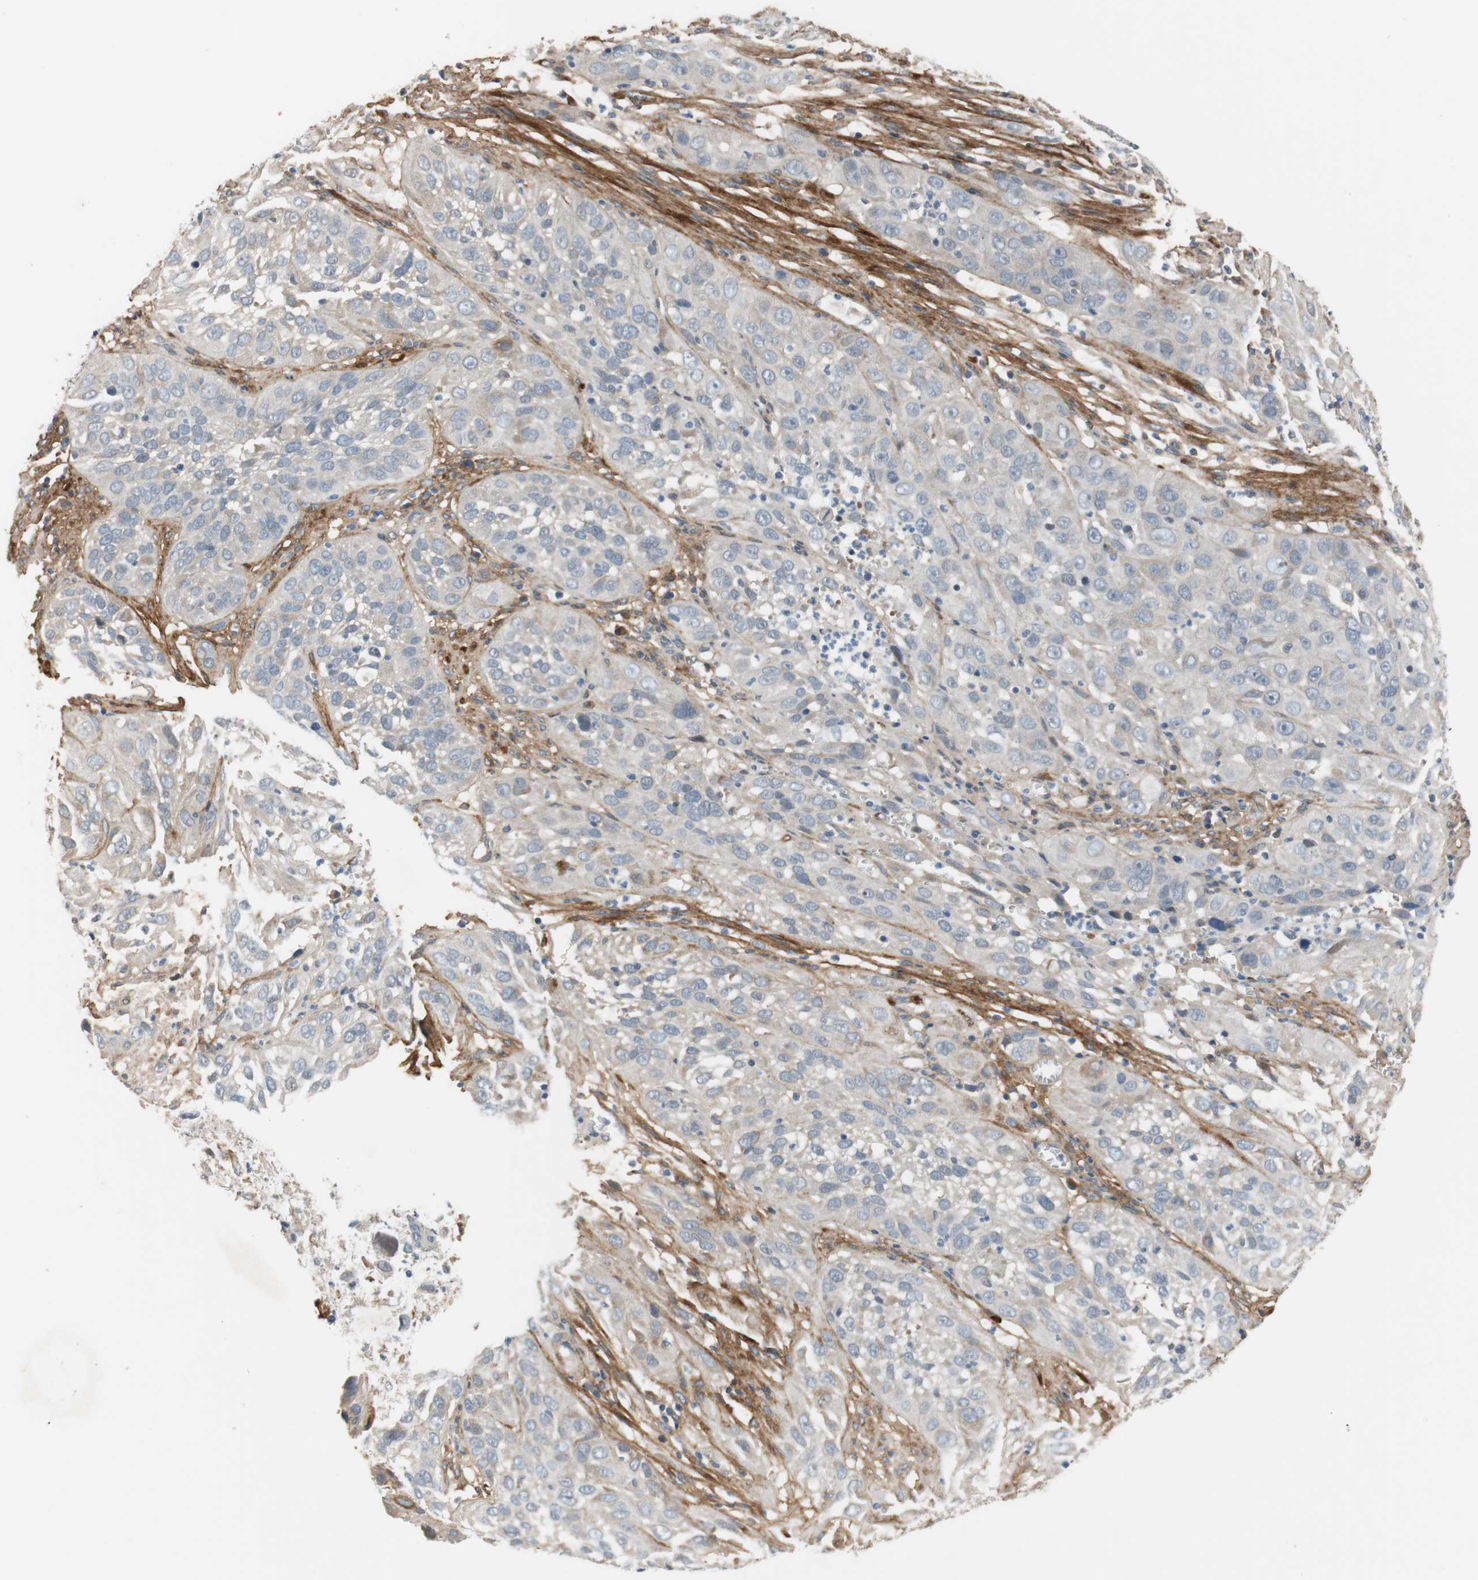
{"staining": {"intensity": "negative", "quantity": "none", "location": "none"}, "tissue": "cervical cancer", "cell_type": "Tumor cells", "image_type": "cancer", "snomed": [{"axis": "morphology", "description": "Squamous cell carcinoma, NOS"}, {"axis": "topography", "description": "Cervix"}], "caption": "This is a image of immunohistochemistry (IHC) staining of cervical cancer (squamous cell carcinoma), which shows no expression in tumor cells.", "gene": "COL12A1", "patient": {"sex": "female", "age": 32}}